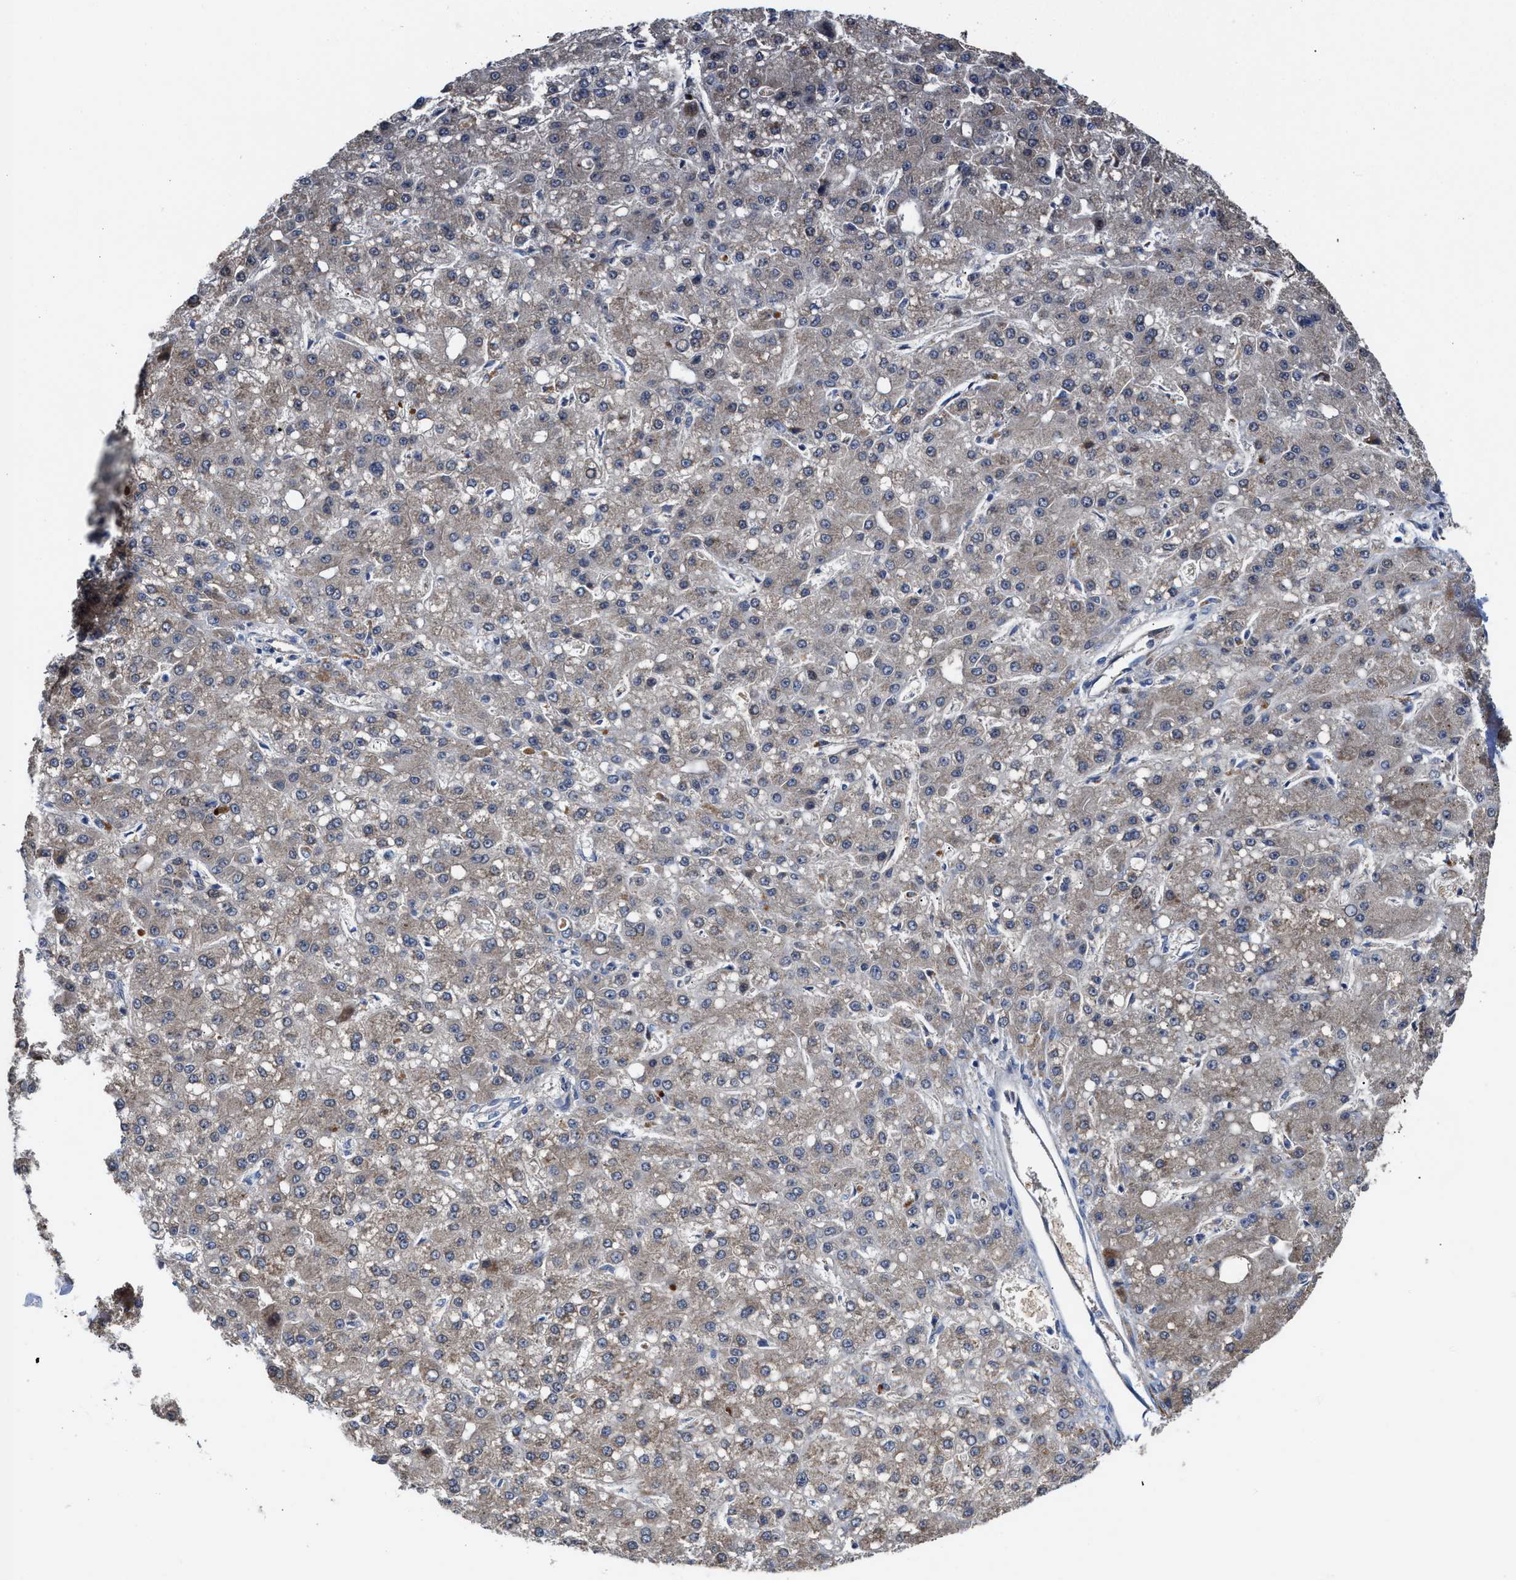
{"staining": {"intensity": "weak", "quantity": "25%-75%", "location": "cytoplasmic/membranous"}, "tissue": "liver cancer", "cell_type": "Tumor cells", "image_type": "cancer", "snomed": [{"axis": "morphology", "description": "Carcinoma, Hepatocellular, NOS"}, {"axis": "topography", "description": "Liver"}], "caption": "Protein expression analysis of human hepatocellular carcinoma (liver) reveals weak cytoplasmic/membranous positivity in about 25%-75% of tumor cells.", "gene": "MECR", "patient": {"sex": "male", "age": 67}}